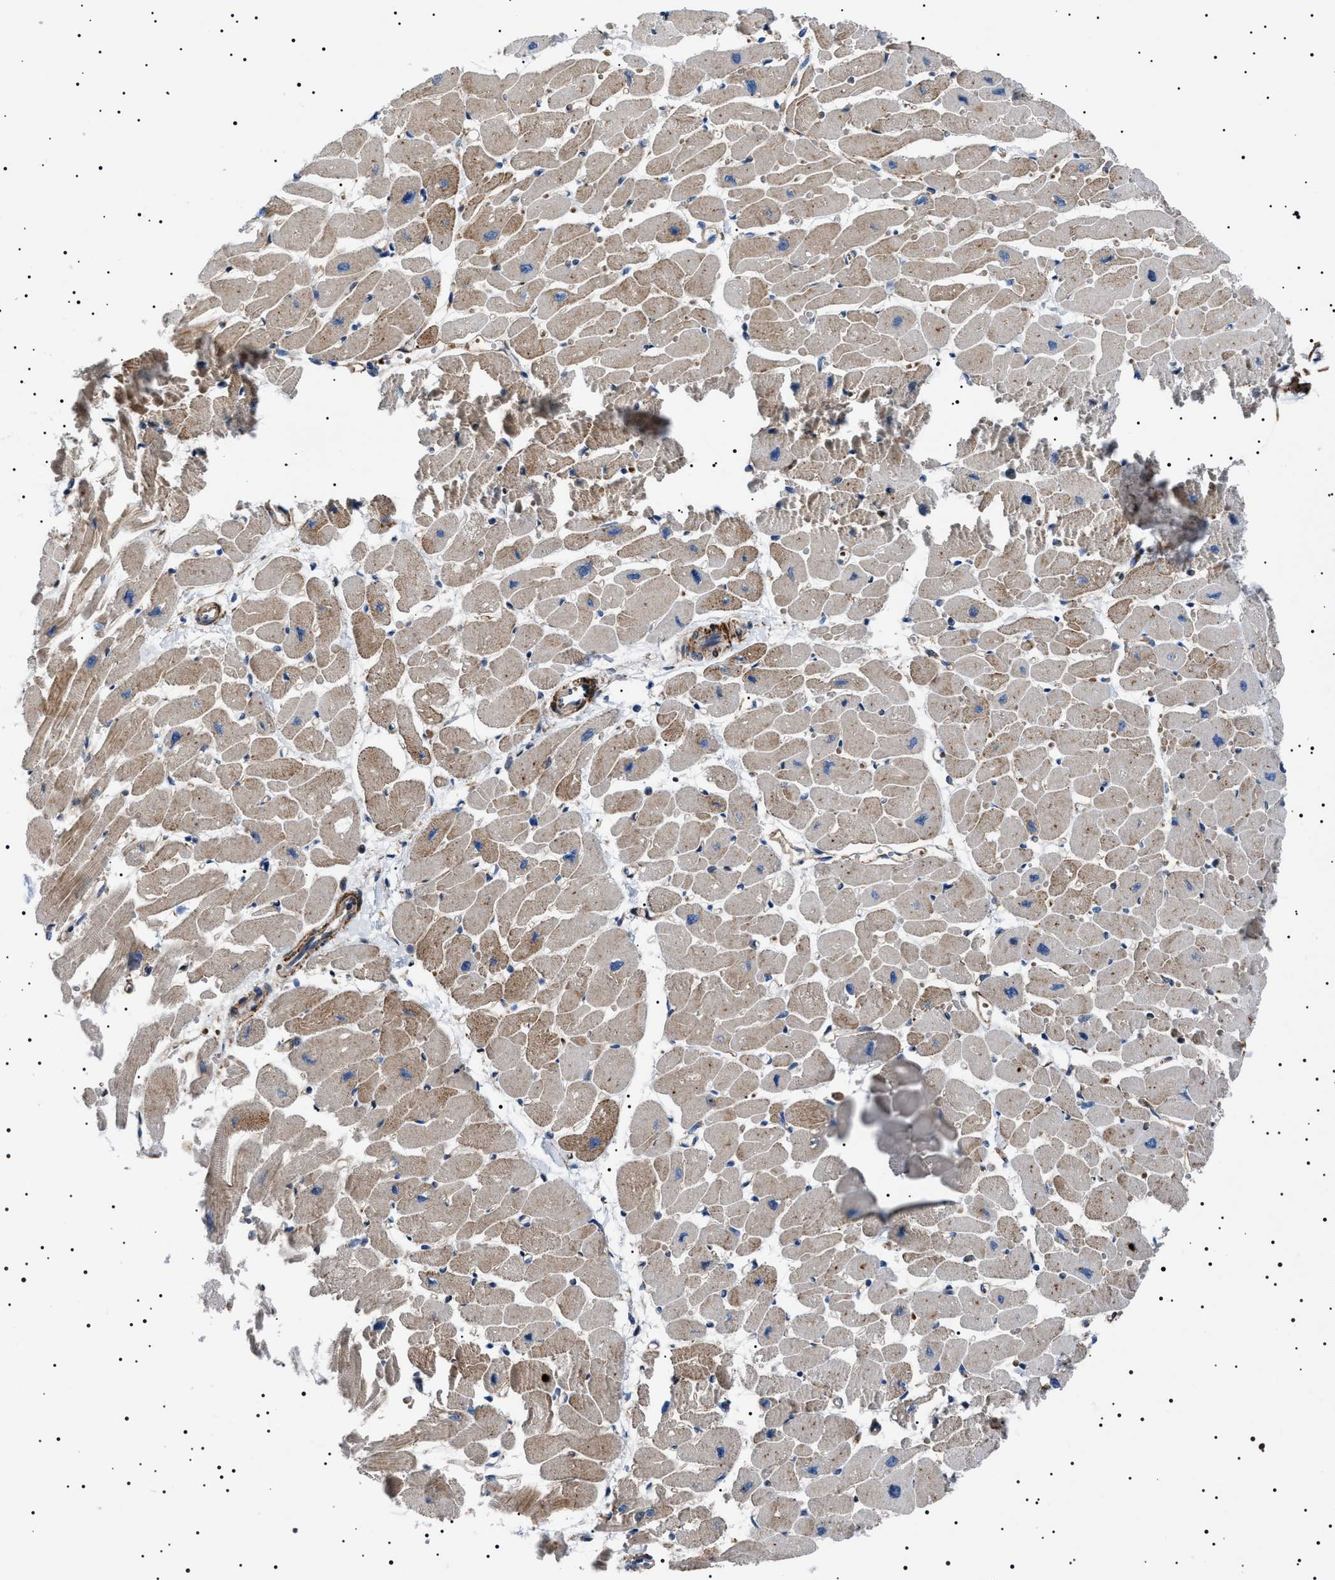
{"staining": {"intensity": "strong", "quantity": "25%-75%", "location": "cytoplasmic/membranous"}, "tissue": "heart muscle", "cell_type": "Cardiomyocytes", "image_type": "normal", "snomed": [{"axis": "morphology", "description": "Normal tissue, NOS"}, {"axis": "topography", "description": "Heart"}], "caption": "An image showing strong cytoplasmic/membranous positivity in approximately 25%-75% of cardiomyocytes in unremarkable heart muscle, as visualized by brown immunohistochemical staining.", "gene": "NEU1", "patient": {"sex": "female", "age": 54}}